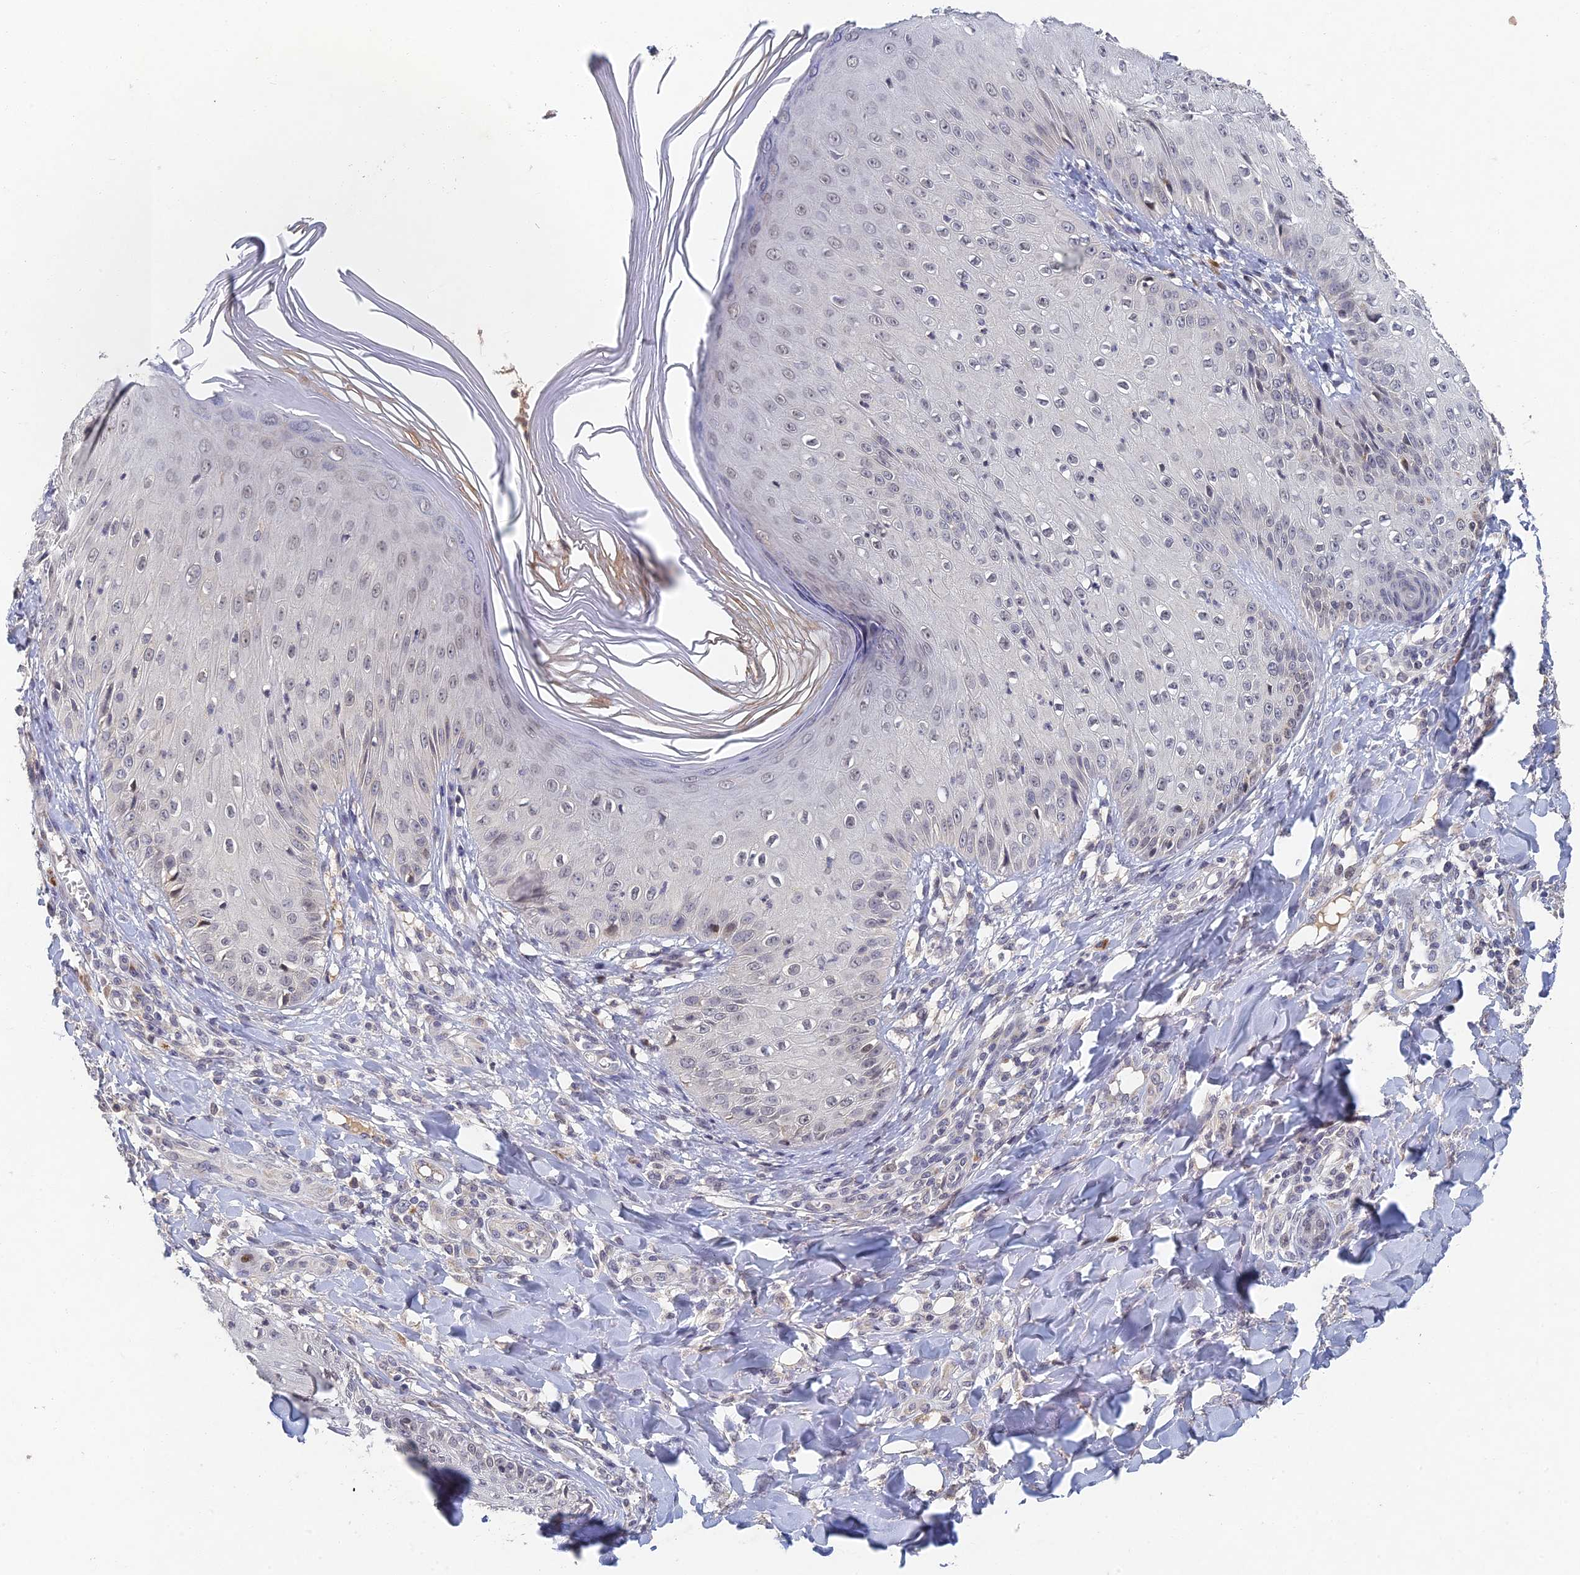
{"staining": {"intensity": "moderate", "quantity": "<25%", "location": "cytoplasmic/membranous"}, "tissue": "skin", "cell_type": "Epidermal cells", "image_type": "normal", "snomed": [{"axis": "morphology", "description": "Normal tissue, NOS"}, {"axis": "morphology", "description": "Inflammation, NOS"}, {"axis": "topography", "description": "Soft tissue"}, {"axis": "topography", "description": "Anal"}], "caption": "Brown immunohistochemical staining in normal human skin demonstrates moderate cytoplasmic/membranous expression in about <25% of epidermal cells.", "gene": "GNA15", "patient": {"sex": "female", "age": 15}}